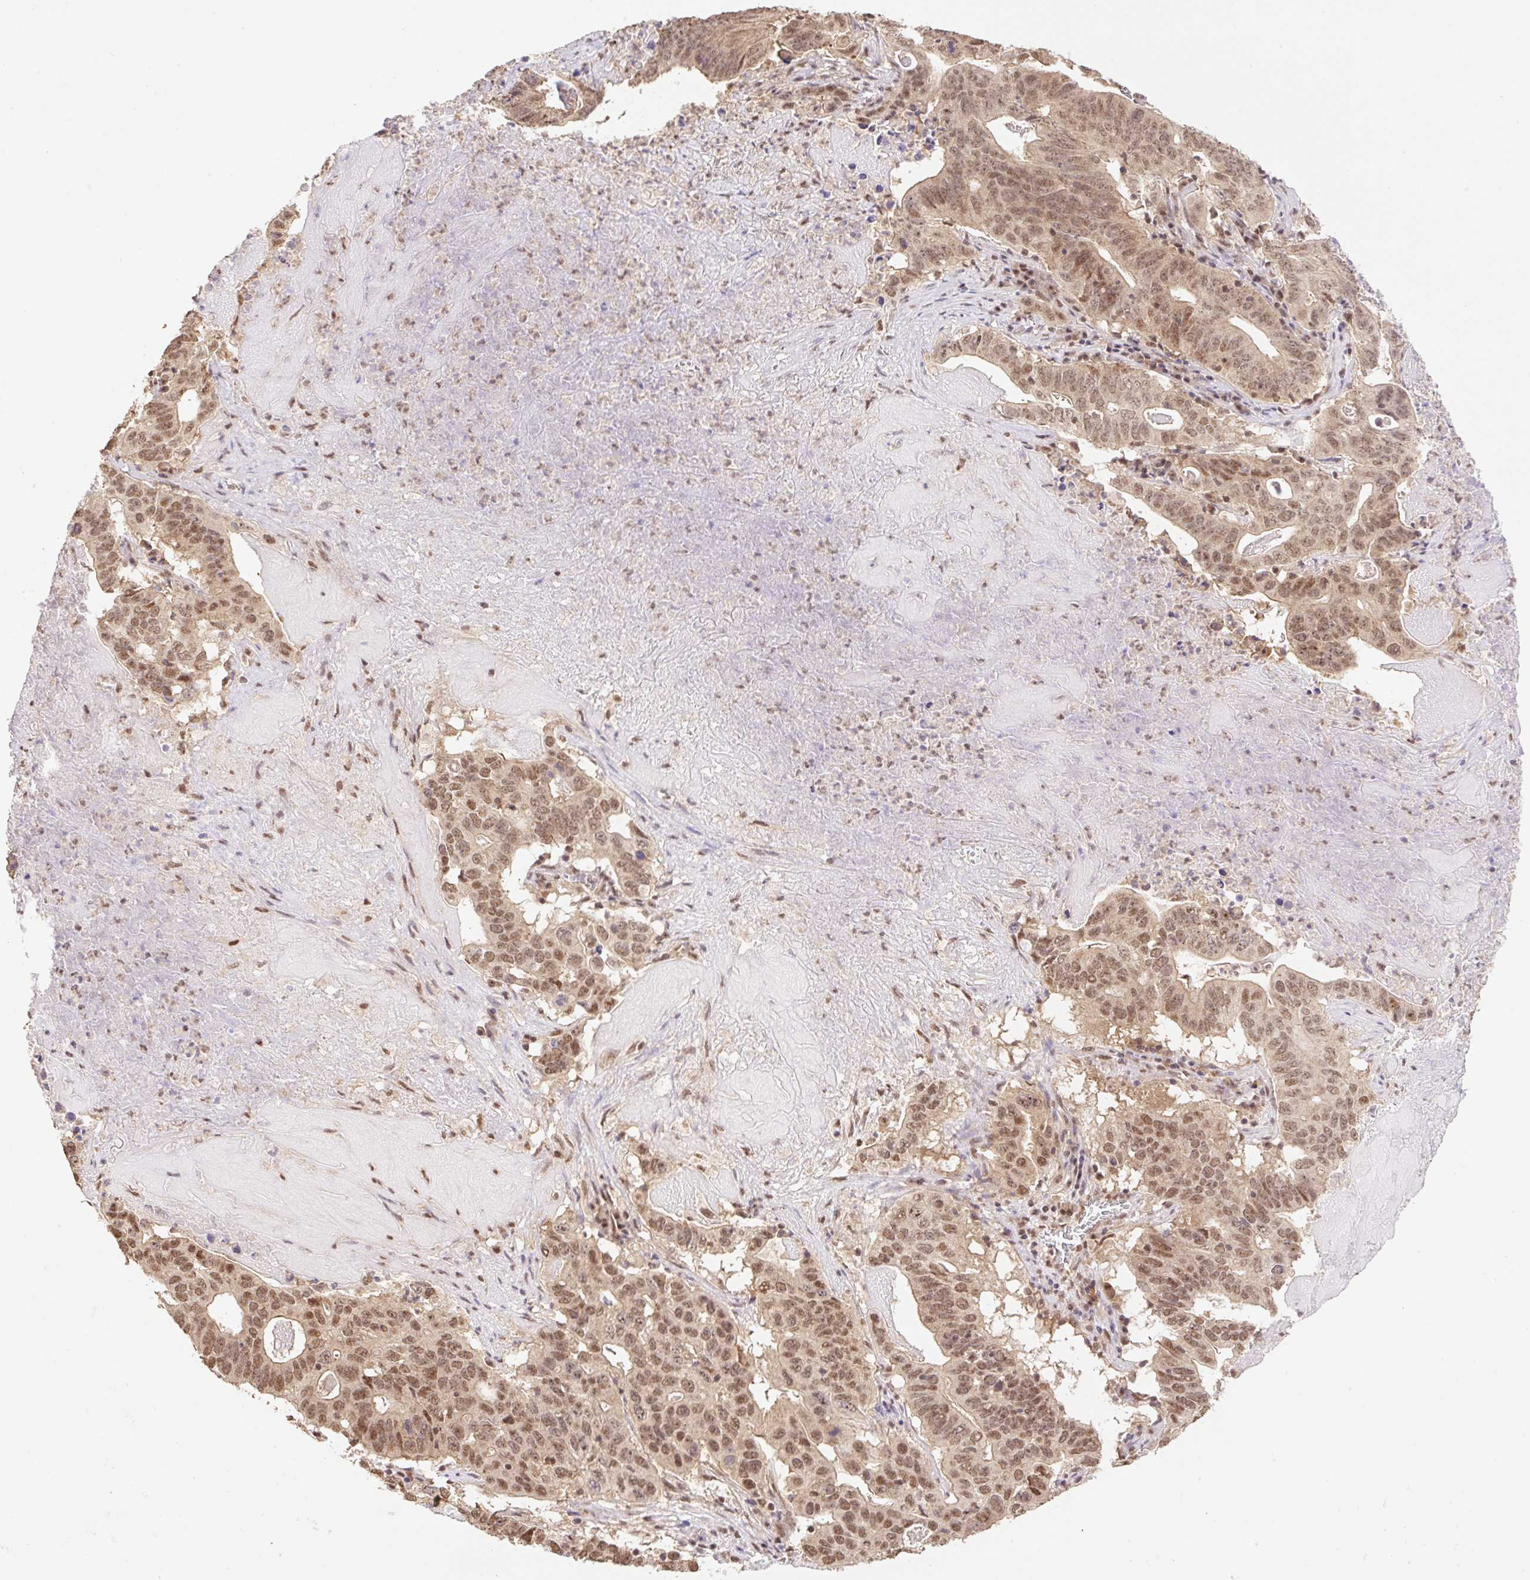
{"staining": {"intensity": "moderate", "quantity": ">75%", "location": "nuclear"}, "tissue": "lung cancer", "cell_type": "Tumor cells", "image_type": "cancer", "snomed": [{"axis": "morphology", "description": "Adenocarcinoma, NOS"}, {"axis": "topography", "description": "Lung"}], "caption": "Protein staining demonstrates moderate nuclear expression in approximately >75% of tumor cells in adenocarcinoma (lung).", "gene": "VPS25", "patient": {"sex": "female", "age": 60}}